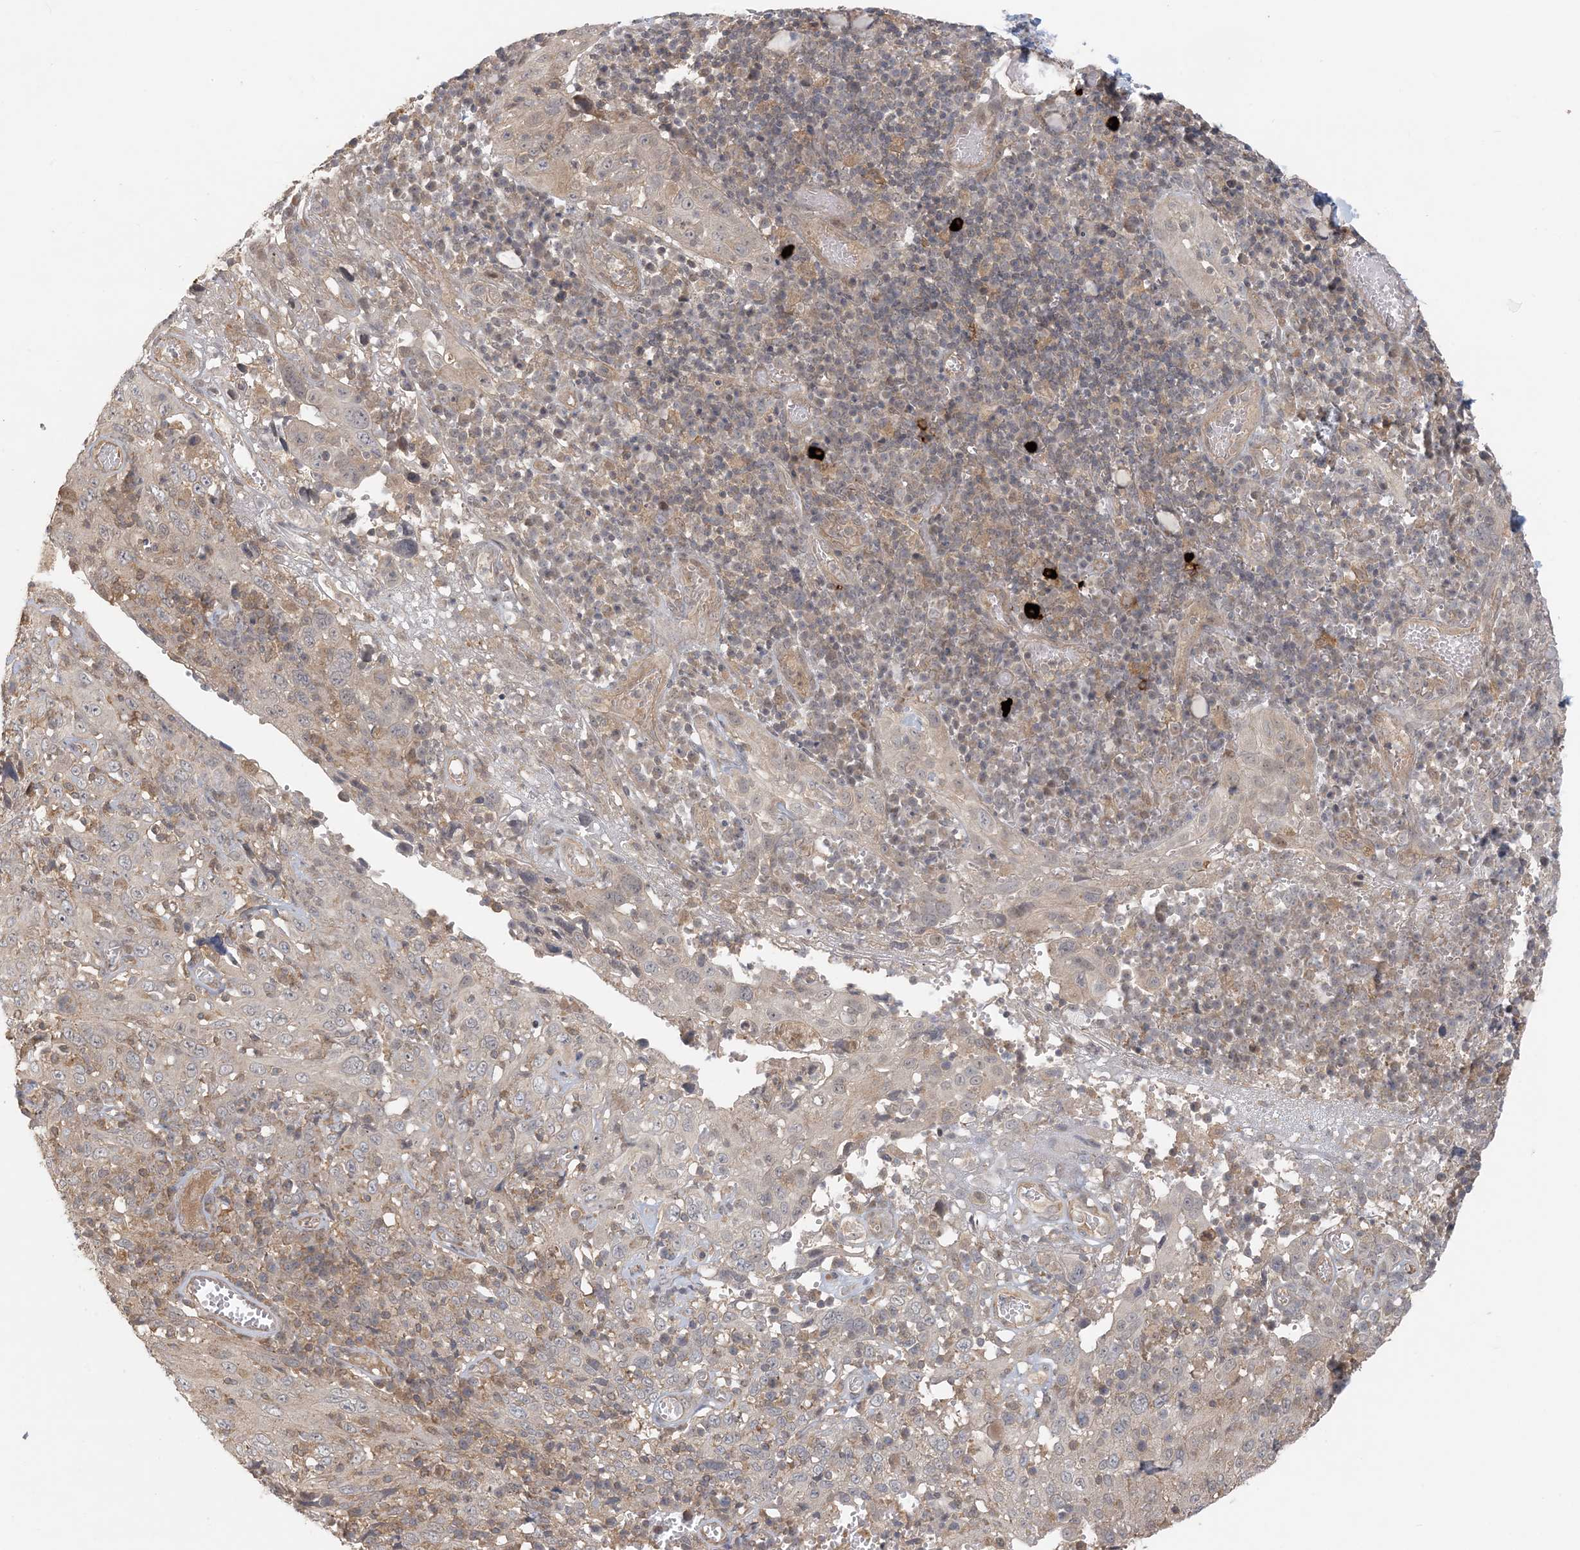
{"staining": {"intensity": "weak", "quantity": "25%-75%", "location": "cytoplasmic/membranous"}, "tissue": "cervical cancer", "cell_type": "Tumor cells", "image_type": "cancer", "snomed": [{"axis": "morphology", "description": "Squamous cell carcinoma, NOS"}, {"axis": "topography", "description": "Cervix"}], "caption": "Immunohistochemical staining of cervical squamous cell carcinoma shows weak cytoplasmic/membranous protein expression in approximately 25%-75% of tumor cells.", "gene": "OBI1", "patient": {"sex": "female", "age": 46}}